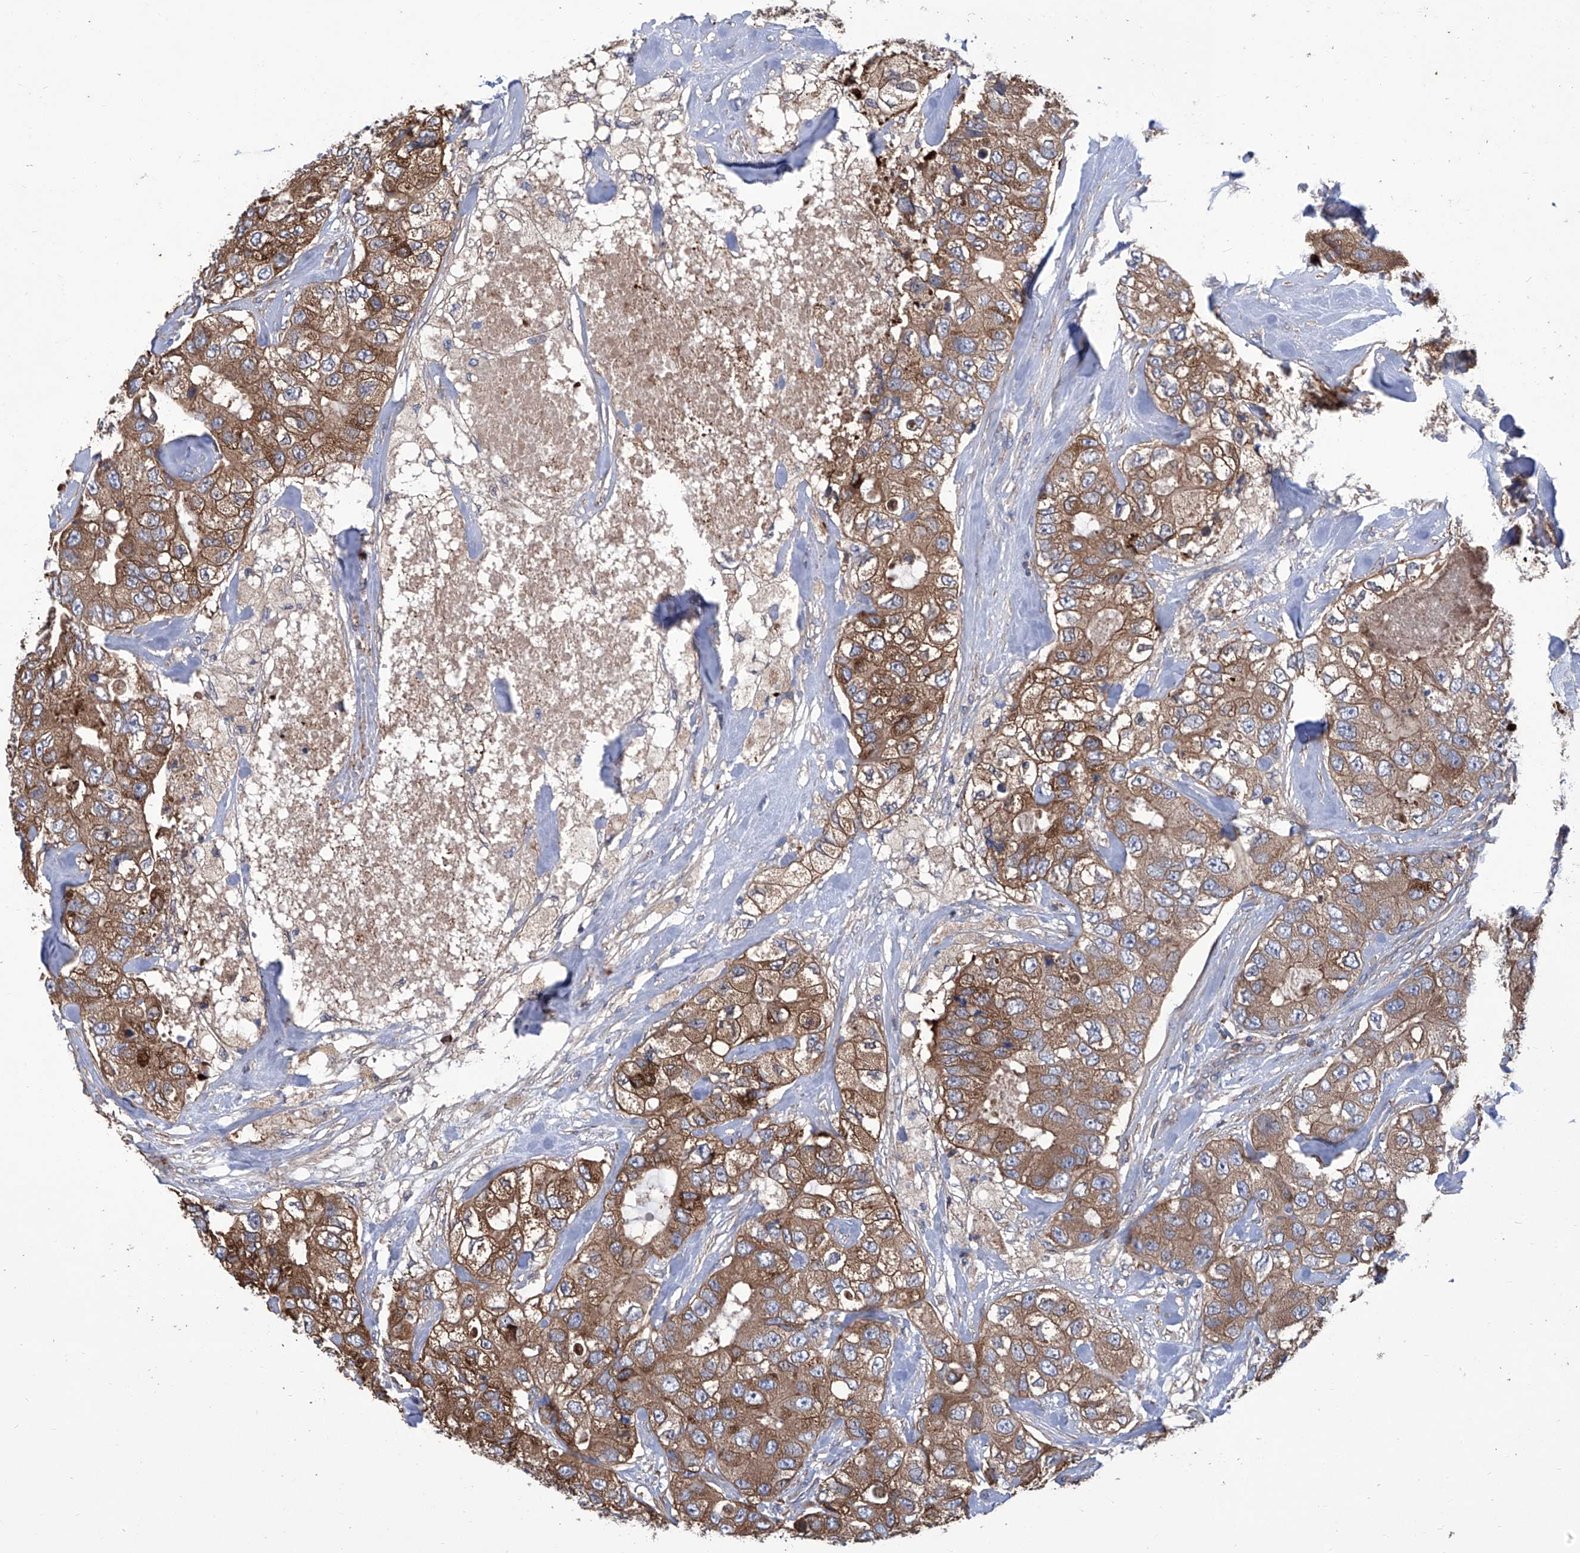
{"staining": {"intensity": "moderate", "quantity": ">75%", "location": "cytoplasmic/membranous"}, "tissue": "breast cancer", "cell_type": "Tumor cells", "image_type": "cancer", "snomed": [{"axis": "morphology", "description": "Duct carcinoma"}, {"axis": "topography", "description": "Breast"}], "caption": "A medium amount of moderate cytoplasmic/membranous positivity is identified in approximately >75% of tumor cells in infiltrating ductal carcinoma (breast) tissue. (DAB IHC with brightfield microscopy, high magnification).", "gene": "SMS", "patient": {"sex": "female", "age": 62}}